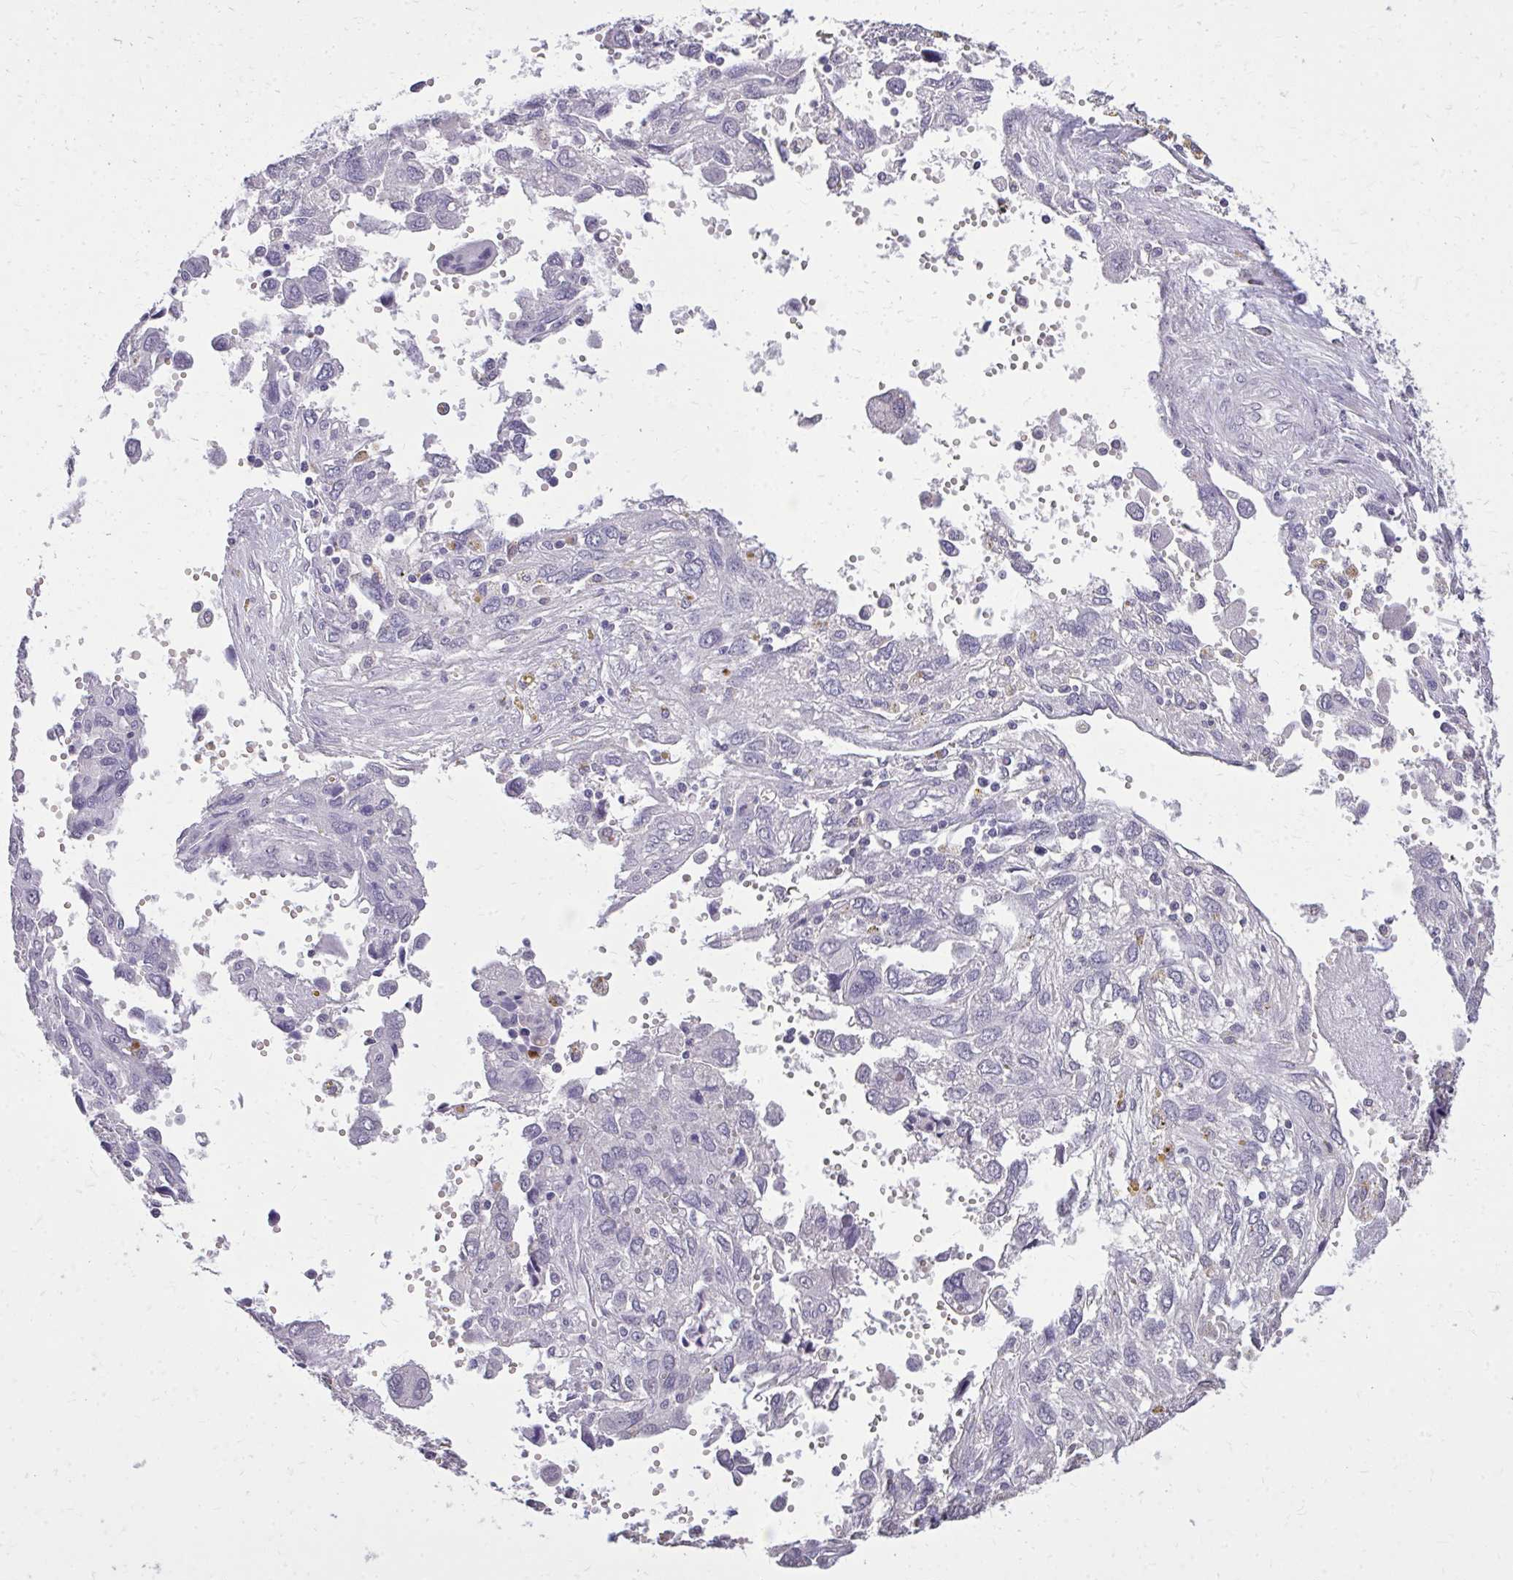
{"staining": {"intensity": "negative", "quantity": "none", "location": "none"}, "tissue": "pancreatic cancer", "cell_type": "Tumor cells", "image_type": "cancer", "snomed": [{"axis": "morphology", "description": "Adenocarcinoma, NOS"}, {"axis": "topography", "description": "Pancreas"}], "caption": "Protein analysis of pancreatic cancer exhibits no significant staining in tumor cells.", "gene": "AKAP5", "patient": {"sex": "female", "age": 47}}